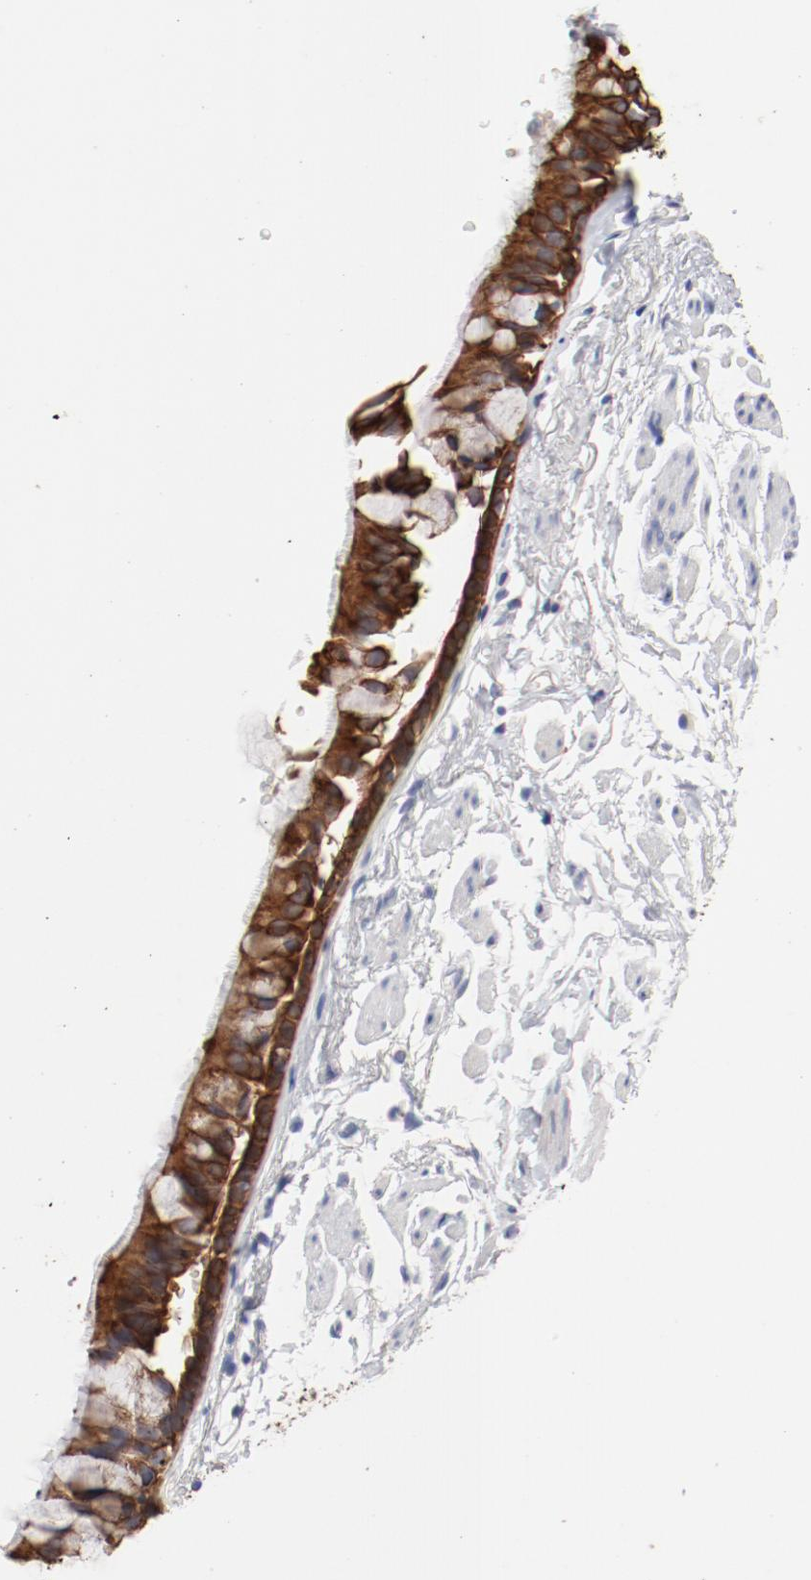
{"staining": {"intensity": "strong", "quantity": ">75%", "location": "cytoplasmic/membranous"}, "tissue": "bronchus", "cell_type": "Respiratory epithelial cells", "image_type": "normal", "snomed": [{"axis": "morphology", "description": "Normal tissue, NOS"}, {"axis": "topography", "description": "Bronchus"}], "caption": "Protein staining by IHC exhibits strong cytoplasmic/membranous expression in approximately >75% of respiratory epithelial cells in unremarkable bronchus.", "gene": "TSPAN6", "patient": {"sex": "female", "age": 73}}